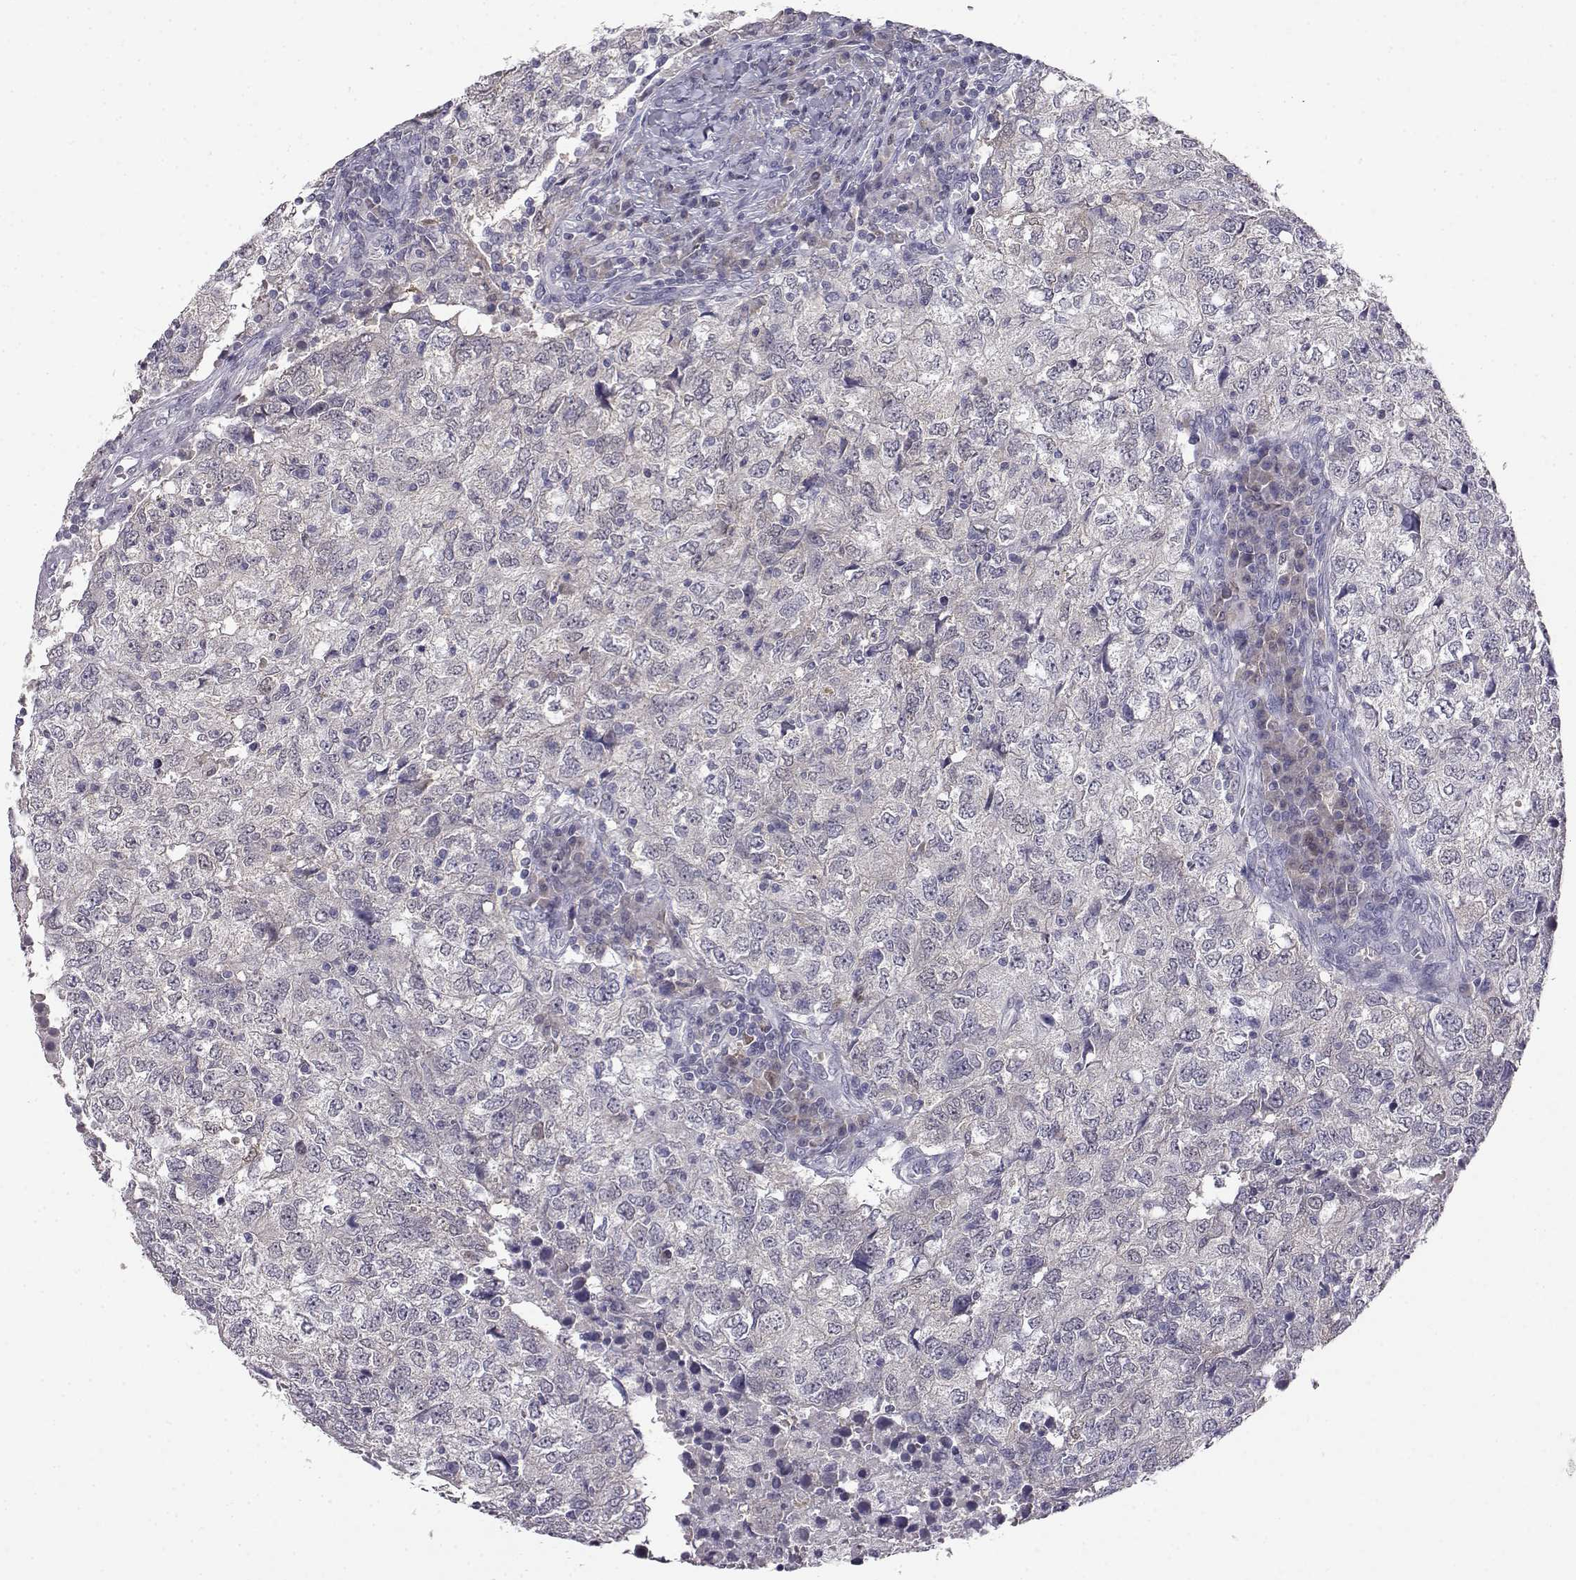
{"staining": {"intensity": "negative", "quantity": "none", "location": "none"}, "tissue": "breast cancer", "cell_type": "Tumor cells", "image_type": "cancer", "snomed": [{"axis": "morphology", "description": "Duct carcinoma"}, {"axis": "topography", "description": "Breast"}], "caption": "Immunohistochemical staining of human breast invasive ductal carcinoma shows no significant expression in tumor cells. (Stains: DAB (3,3'-diaminobenzidine) immunohistochemistry (IHC) with hematoxylin counter stain, Microscopy: brightfield microscopy at high magnification).", "gene": "AKR1B1", "patient": {"sex": "female", "age": 30}}